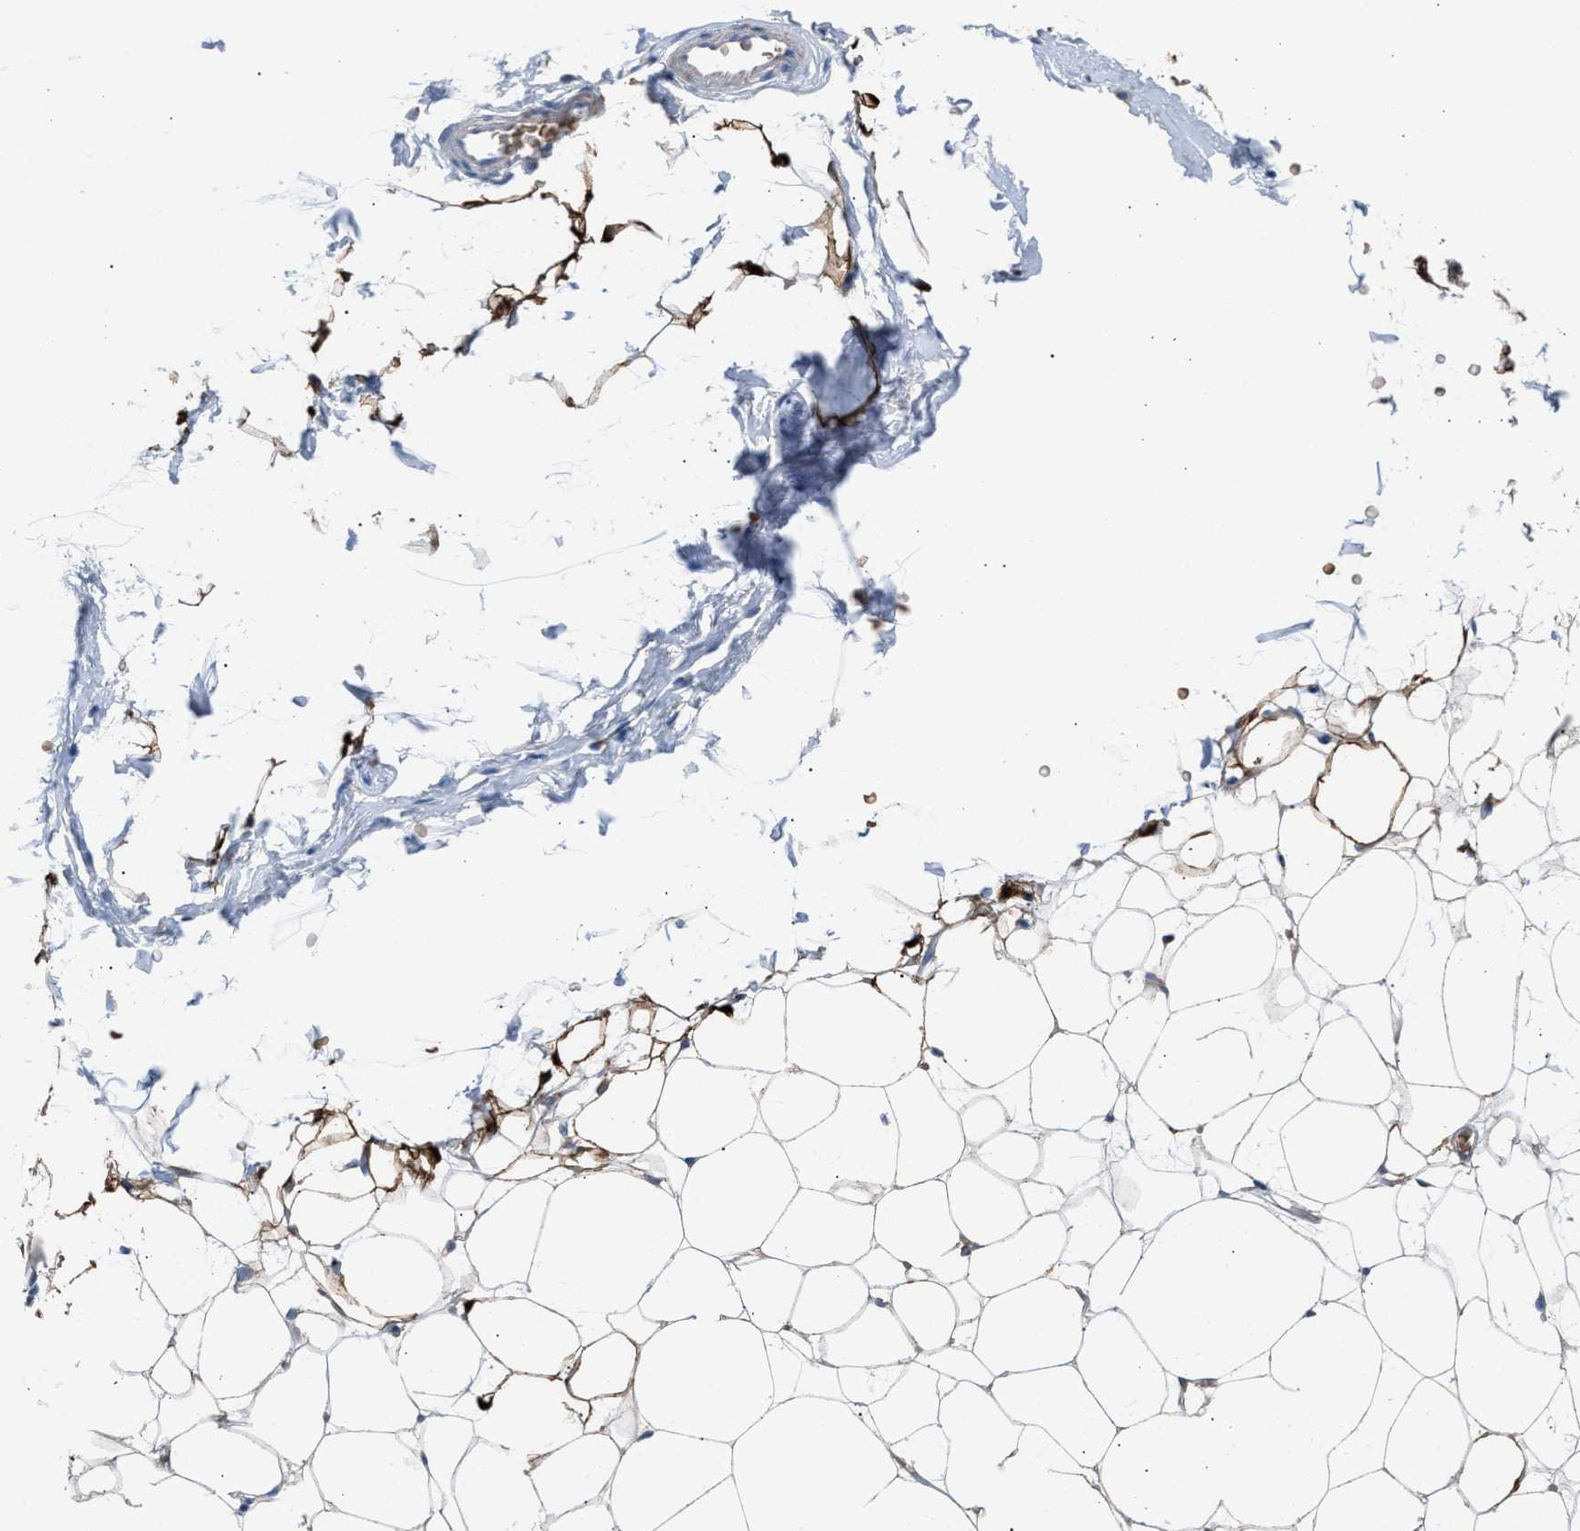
{"staining": {"intensity": "strong", "quantity": ">75%", "location": "cytoplasmic/membranous"}, "tissue": "adipose tissue", "cell_type": "Adipocytes", "image_type": "normal", "snomed": [{"axis": "morphology", "description": "Normal tissue, NOS"}, {"axis": "topography", "description": "Breast"}, {"axis": "topography", "description": "Soft tissue"}], "caption": "This image shows normal adipose tissue stained with IHC to label a protein in brown. The cytoplasmic/membranous of adipocytes show strong positivity for the protein. Nuclei are counter-stained blue.", "gene": "CA3", "patient": {"sex": "female", "age": 75}}